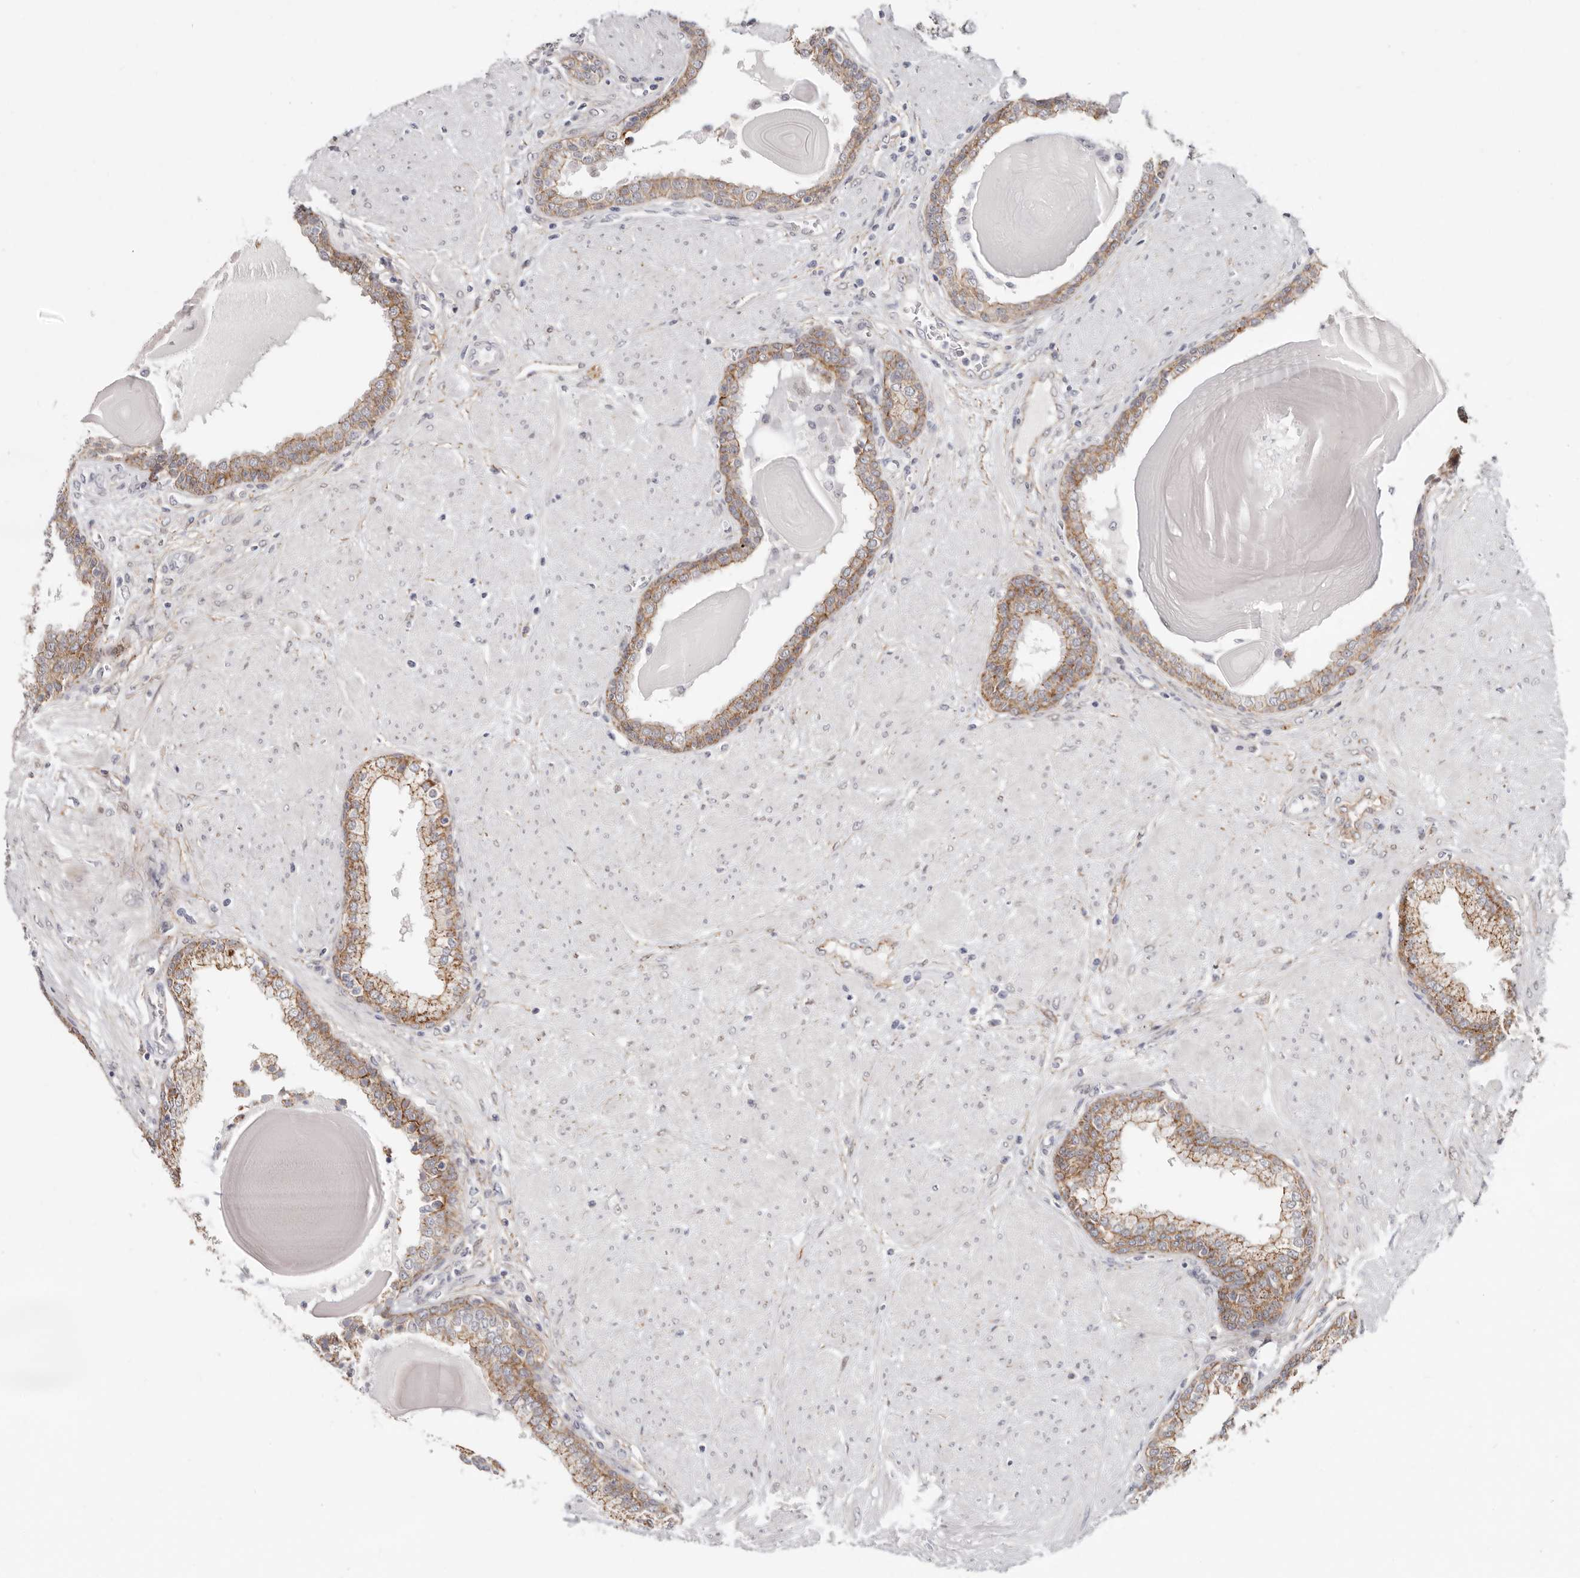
{"staining": {"intensity": "moderate", "quantity": ">75%", "location": "cytoplasmic/membranous"}, "tissue": "prostate", "cell_type": "Glandular cells", "image_type": "normal", "snomed": [{"axis": "morphology", "description": "Normal tissue, NOS"}, {"axis": "topography", "description": "Prostate"}], "caption": "An image of human prostate stained for a protein reveals moderate cytoplasmic/membranous brown staining in glandular cells.", "gene": "SZT2", "patient": {"sex": "male", "age": 51}}